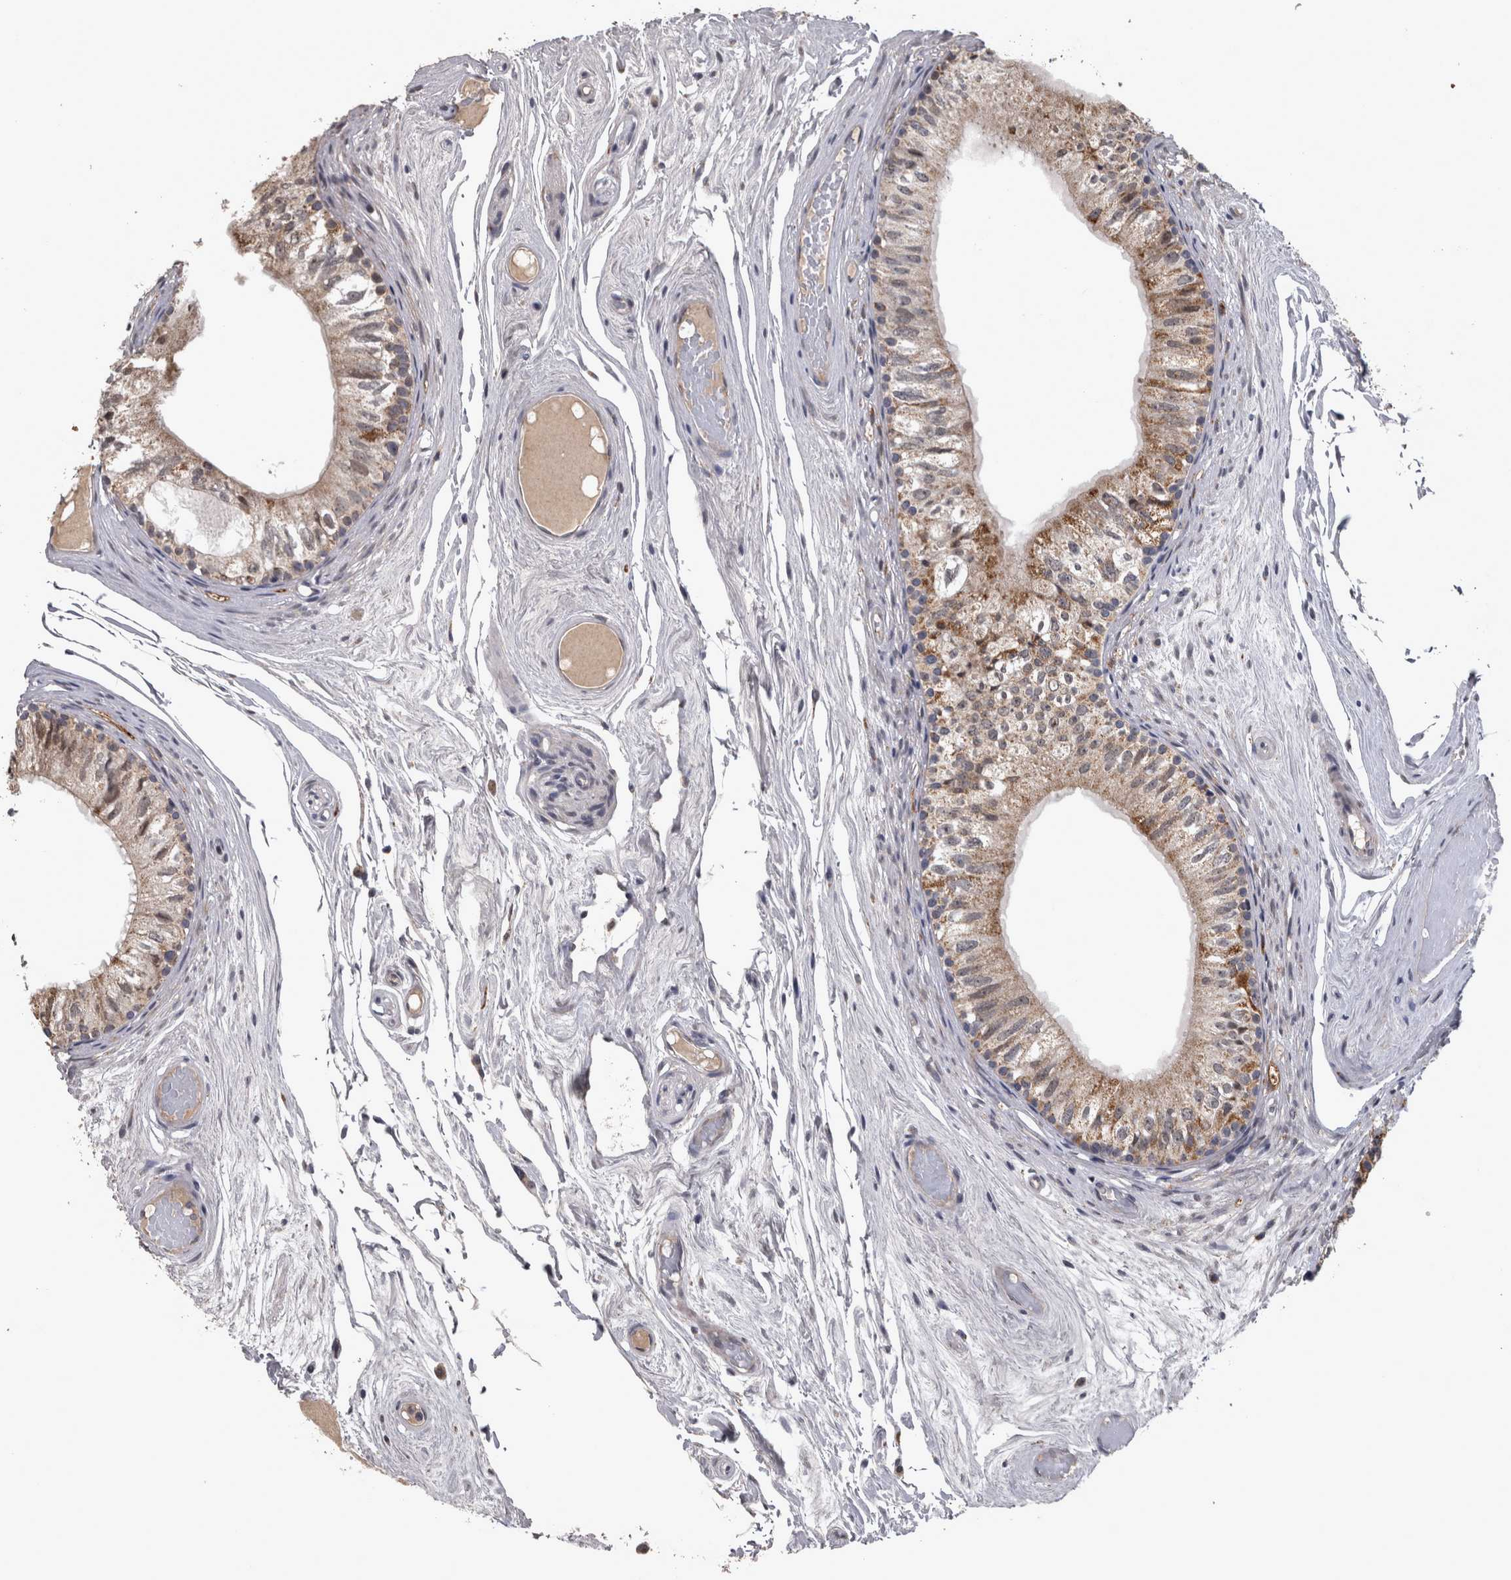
{"staining": {"intensity": "moderate", "quantity": ">75%", "location": "cytoplasmic/membranous"}, "tissue": "epididymis", "cell_type": "Glandular cells", "image_type": "normal", "snomed": [{"axis": "morphology", "description": "Normal tissue, NOS"}, {"axis": "topography", "description": "Epididymis"}], "caption": "Immunohistochemistry (DAB) staining of benign human epididymis exhibits moderate cytoplasmic/membranous protein positivity in approximately >75% of glandular cells. (DAB (3,3'-diaminobenzidine) = brown stain, brightfield microscopy at high magnification).", "gene": "DBT", "patient": {"sex": "male", "age": 79}}